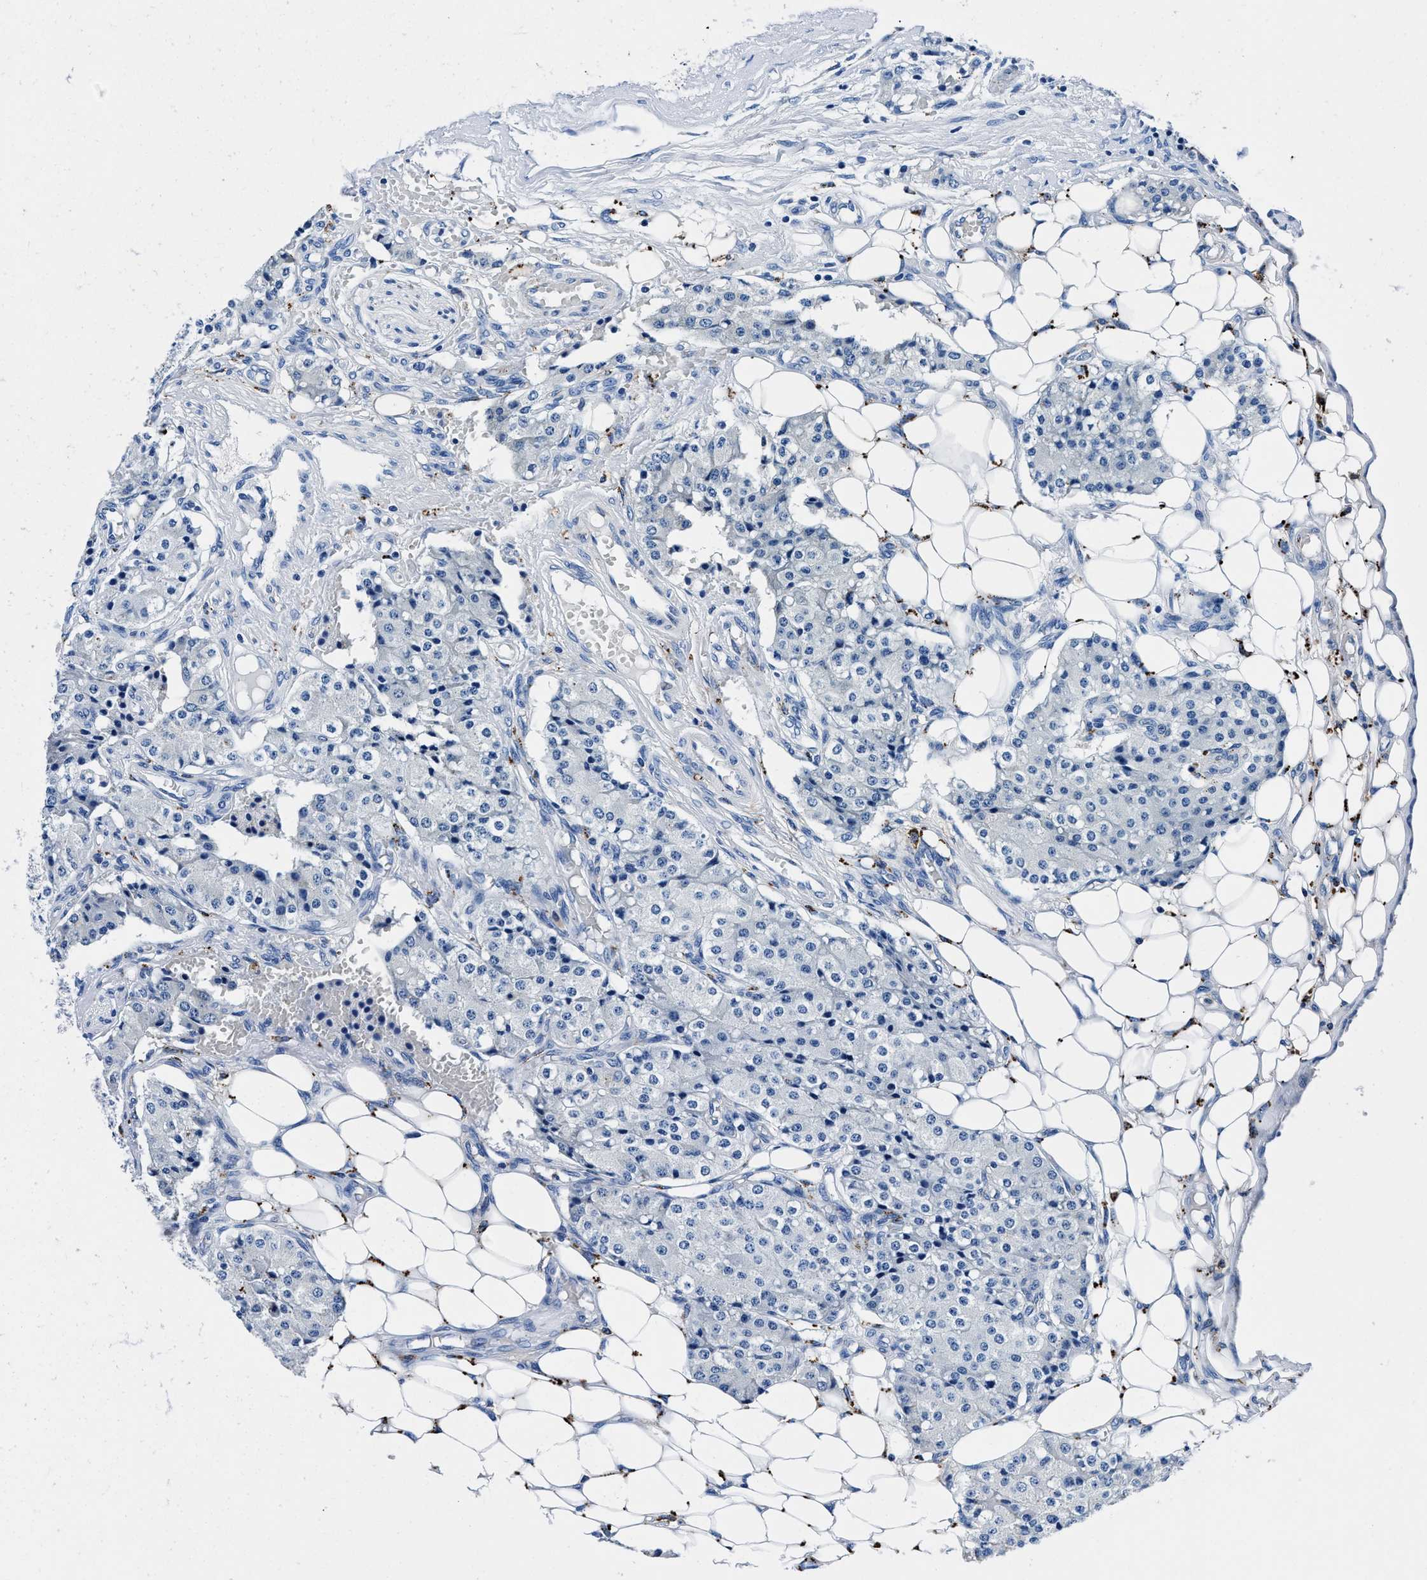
{"staining": {"intensity": "negative", "quantity": "none", "location": "none"}, "tissue": "carcinoid", "cell_type": "Tumor cells", "image_type": "cancer", "snomed": [{"axis": "morphology", "description": "Carcinoid, malignant, NOS"}, {"axis": "topography", "description": "Colon"}], "caption": "Human carcinoid stained for a protein using immunohistochemistry (IHC) displays no staining in tumor cells.", "gene": "OR14K1", "patient": {"sex": "female", "age": 52}}